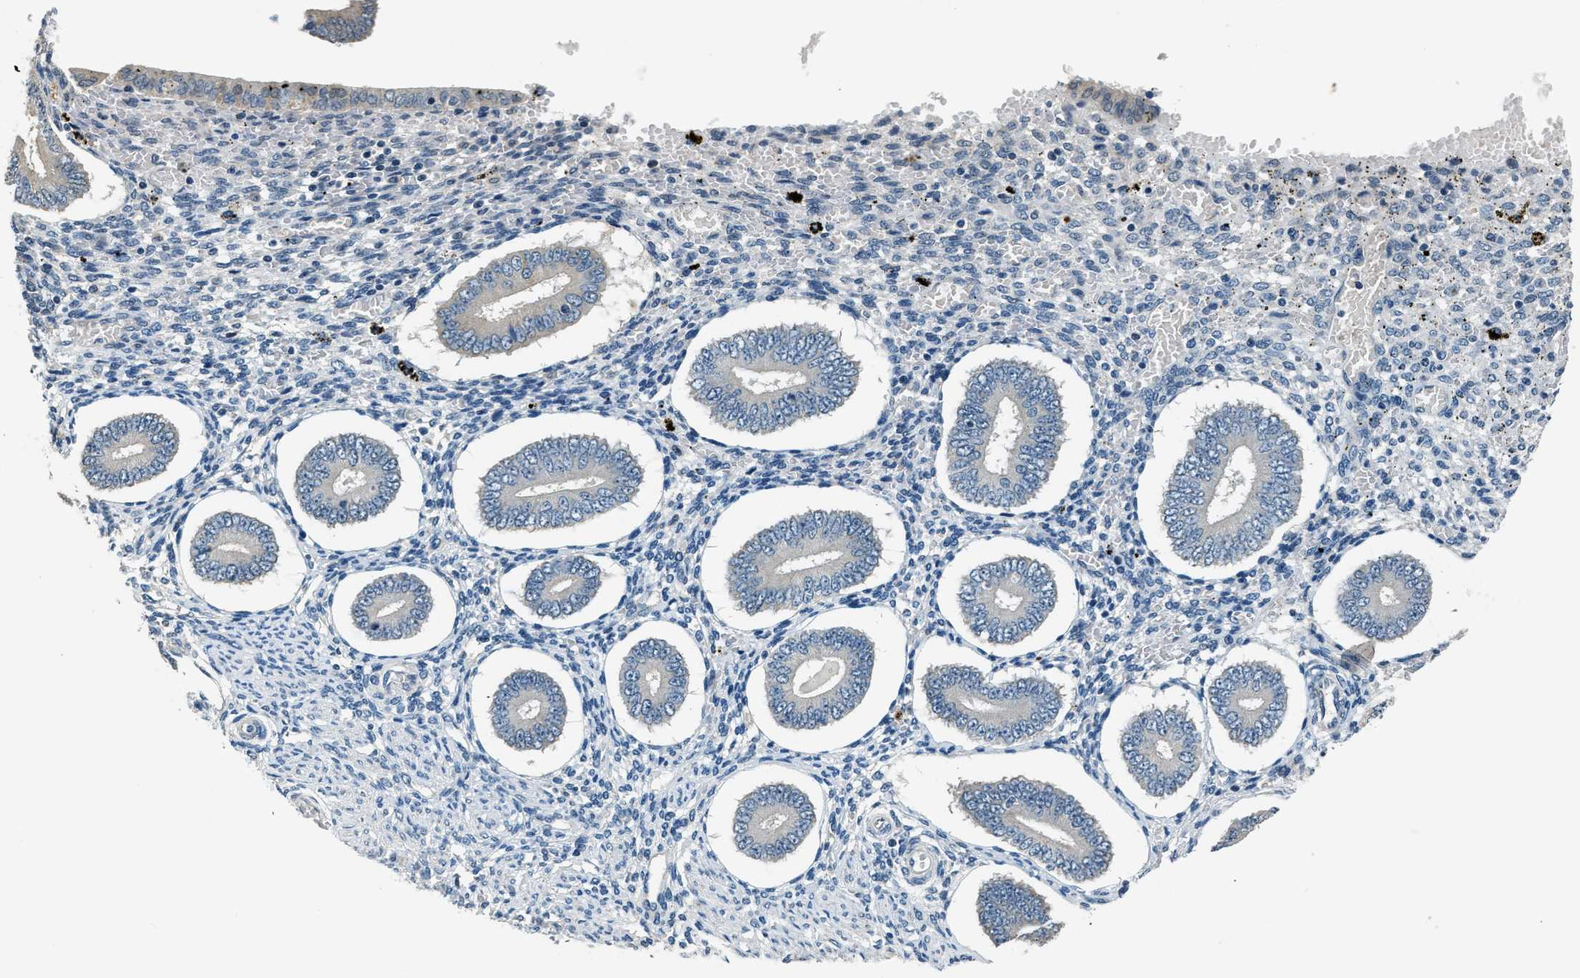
{"staining": {"intensity": "negative", "quantity": "none", "location": "none"}, "tissue": "endometrium", "cell_type": "Cells in endometrial stroma", "image_type": "normal", "snomed": [{"axis": "morphology", "description": "Normal tissue, NOS"}, {"axis": "topography", "description": "Endometrium"}], "caption": "A photomicrograph of human endometrium is negative for staining in cells in endometrial stroma. The staining was performed using DAB (3,3'-diaminobenzidine) to visualize the protein expression in brown, while the nuclei were stained in blue with hematoxylin (Magnification: 20x).", "gene": "NME8", "patient": {"sex": "female", "age": 42}}